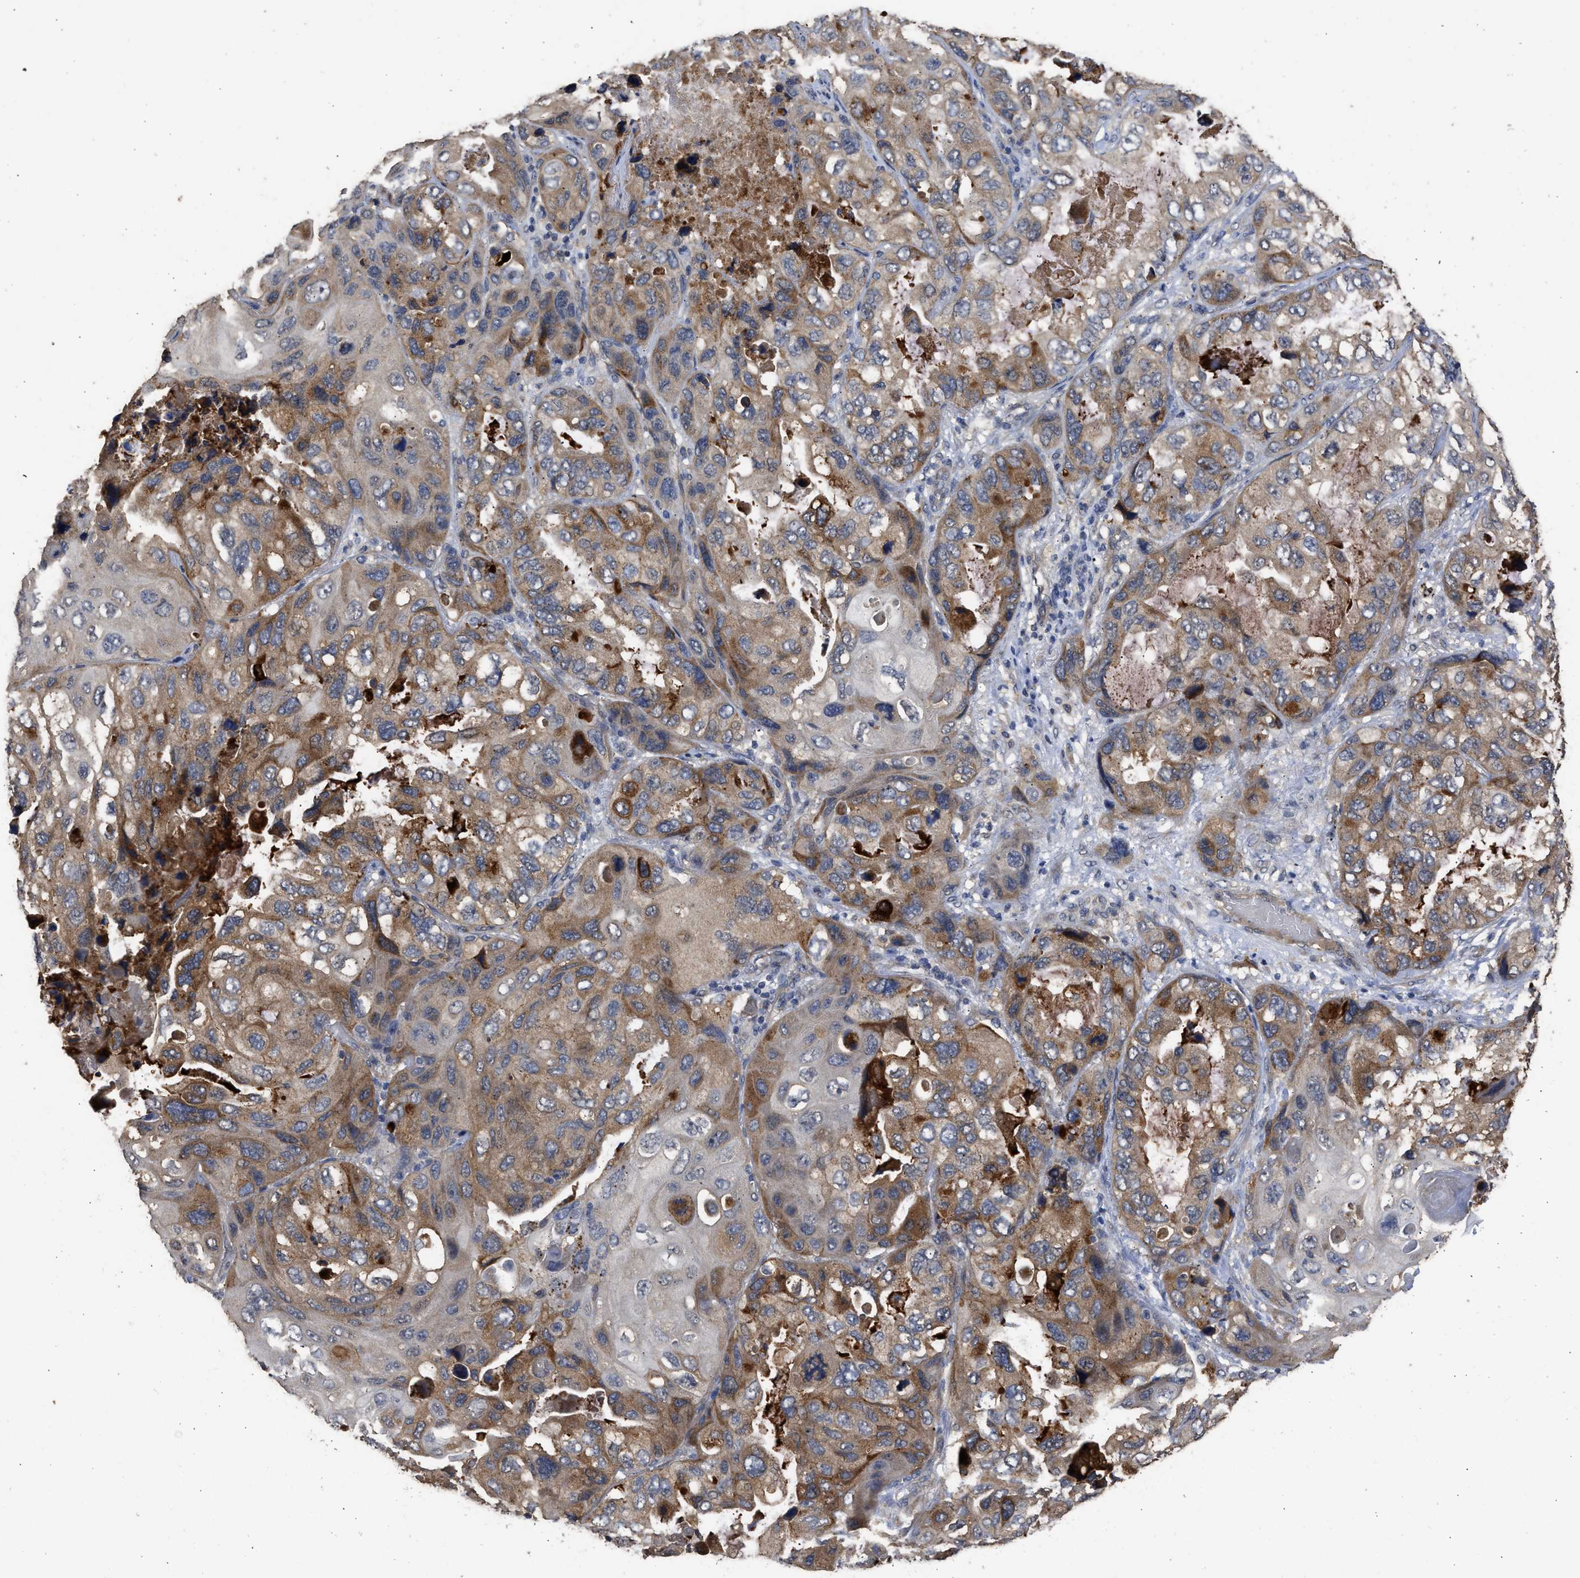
{"staining": {"intensity": "moderate", "quantity": ">75%", "location": "cytoplasmic/membranous"}, "tissue": "lung cancer", "cell_type": "Tumor cells", "image_type": "cancer", "snomed": [{"axis": "morphology", "description": "Squamous cell carcinoma, NOS"}, {"axis": "topography", "description": "Lung"}], "caption": "Immunohistochemical staining of lung squamous cell carcinoma shows moderate cytoplasmic/membranous protein positivity in approximately >75% of tumor cells. The staining was performed using DAB (3,3'-diaminobenzidine), with brown indicating positive protein expression. Nuclei are stained blue with hematoxylin.", "gene": "SPINT2", "patient": {"sex": "female", "age": 73}}